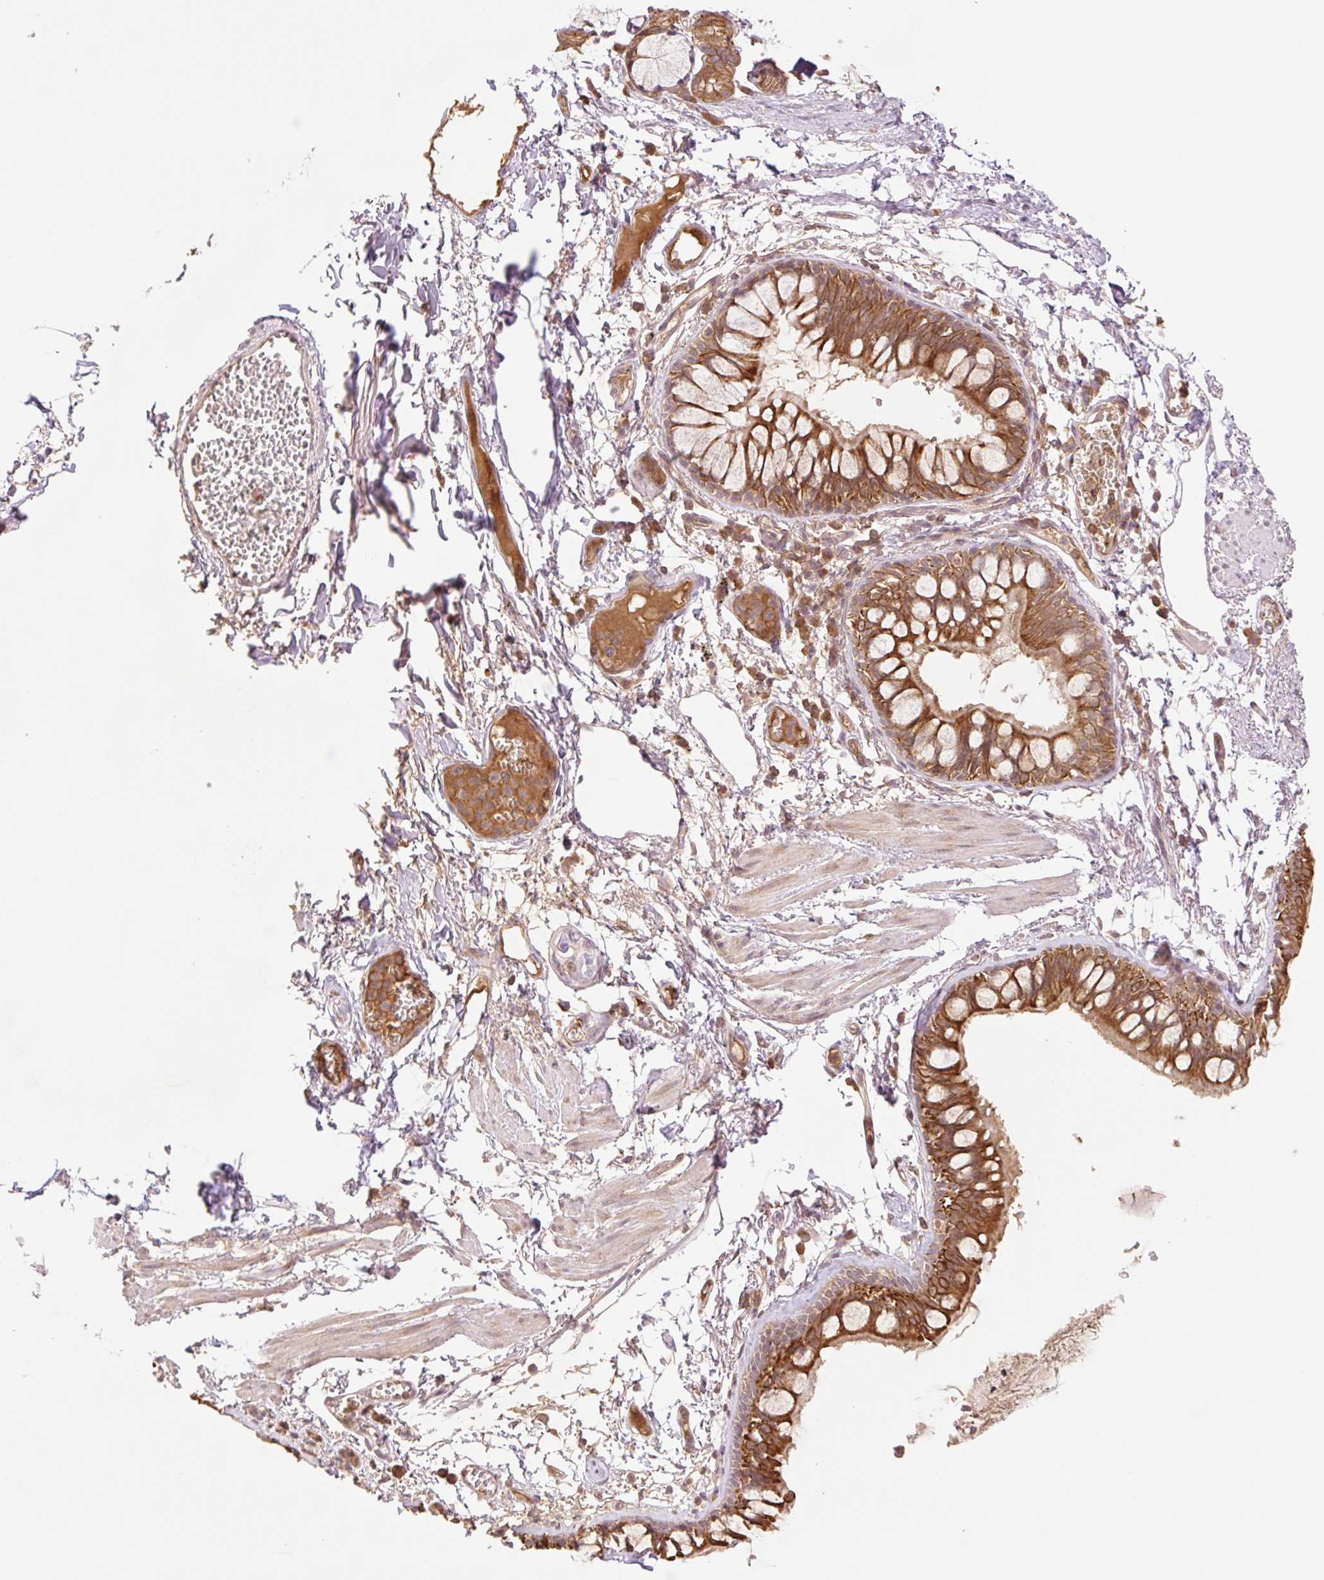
{"staining": {"intensity": "strong", "quantity": ">75%", "location": "cytoplasmic/membranous"}, "tissue": "bronchus", "cell_type": "Respiratory epithelial cells", "image_type": "normal", "snomed": [{"axis": "morphology", "description": "Normal tissue, NOS"}, {"axis": "topography", "description": "Cartilage tissue"}, {"axis": "topography", "description": "Bronchus"}], "caption": "Bronchus stained with immunohistochemistry shows strong cytoplasmic/membranous positivity in approximately >75% of respiratory epithelial cells. (brown staining indicates protein expression, while blue staining denotes nuclei).", "gene": "YJU2B", "patient": {"sex": "male", "age": 78}}